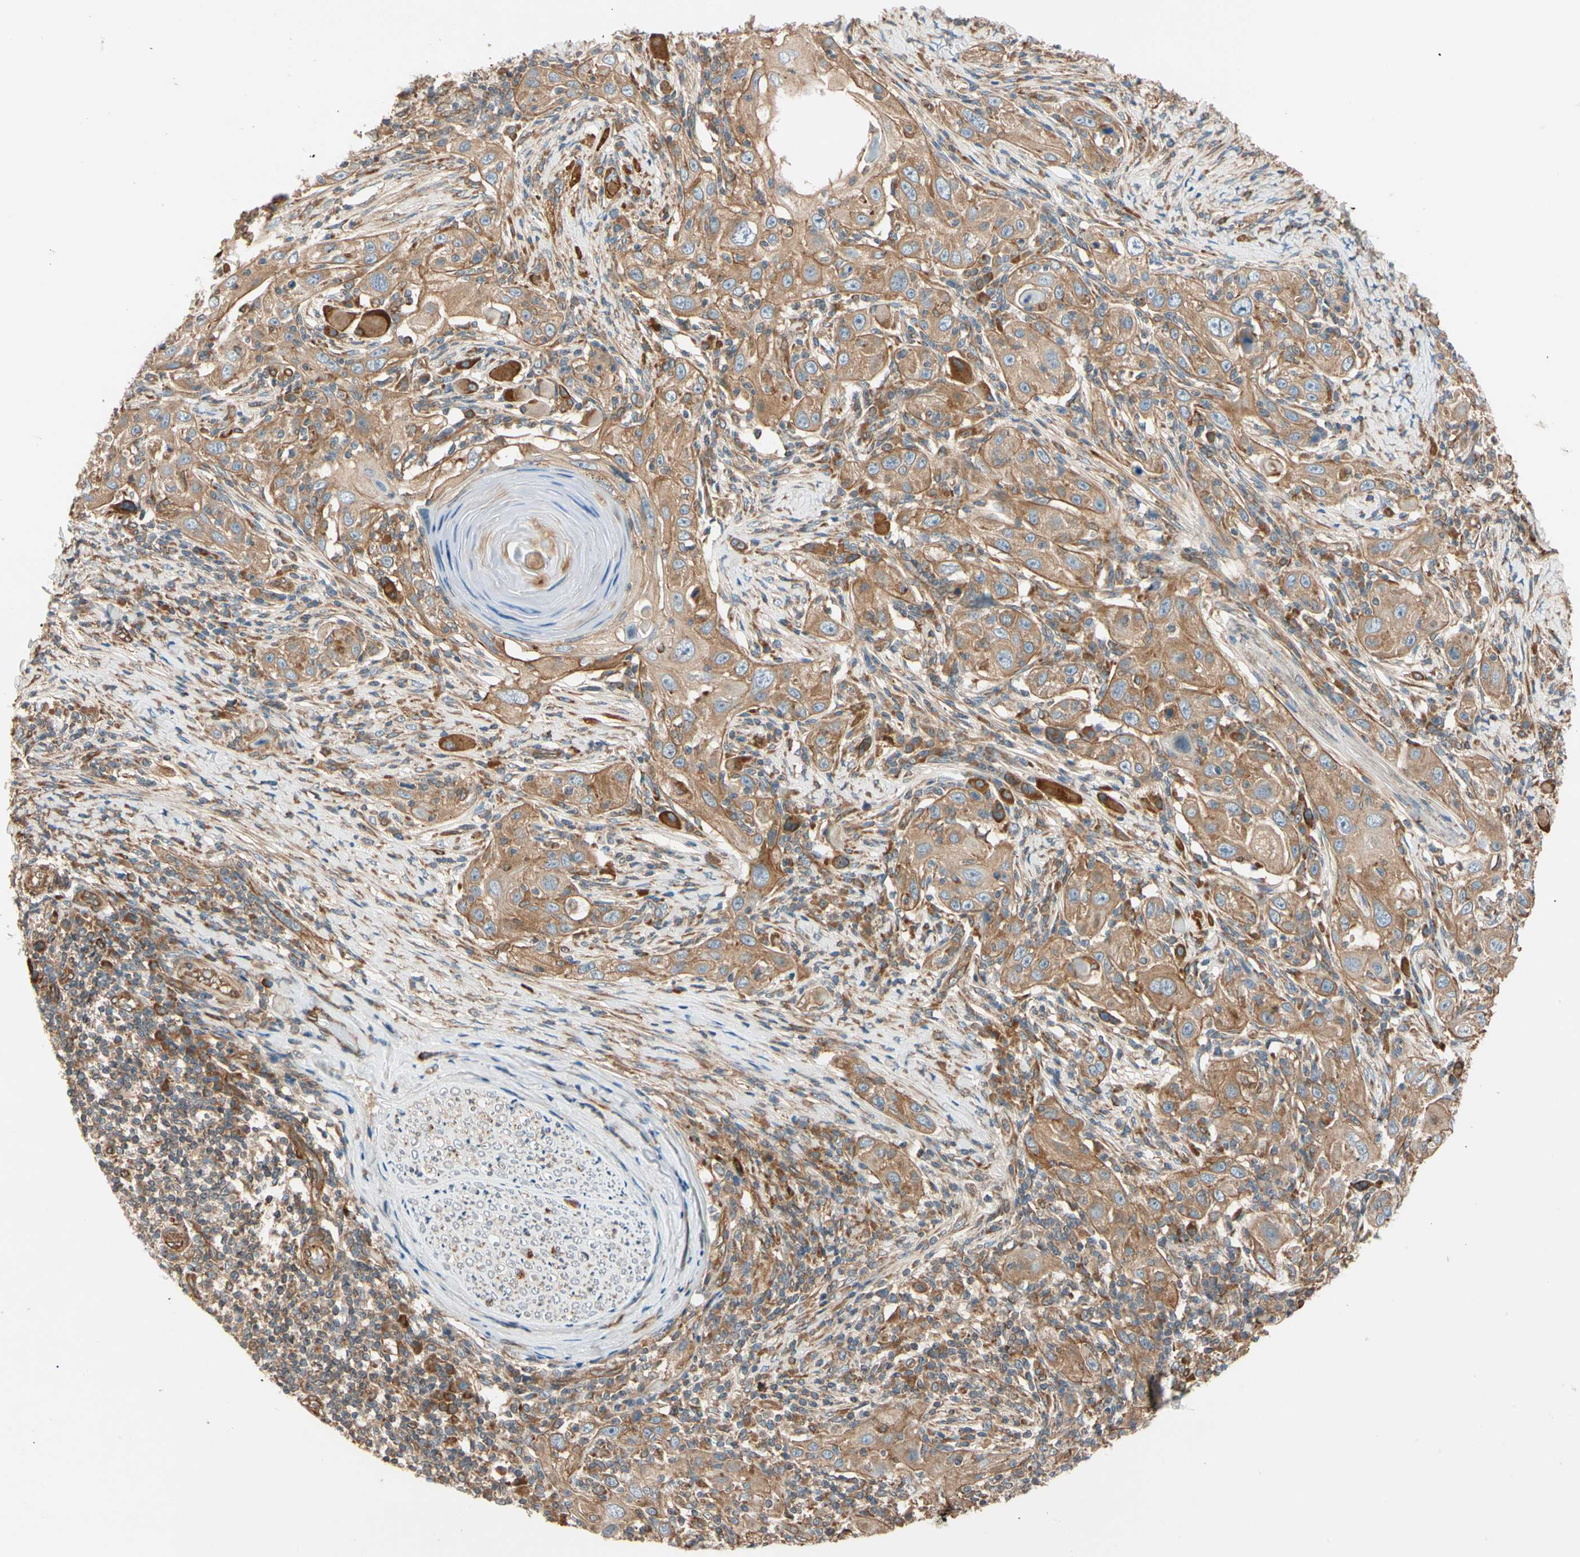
{"staining": {"intensity": "moderate", "quantity": ">75%", "location": "cytoplasmic/membranous"}, "tissue": "skin cancer", "cell_type": "Tumor cells", "image_type": "cancer", "snomed": [{"axis": "morphology", "description": "Squamous cell carcinoma, NOS"}, {"axis": "topography", "description": "Skin"}], "caption": "Skin squamous cell carcinoma was stained to show a protein in brown. There is medium levels of moderate cytoplasmic/membranous staining in about >75% of tumor cells.", "gene": "PHYH", "patient": {"sex": "female", "age": 88}}